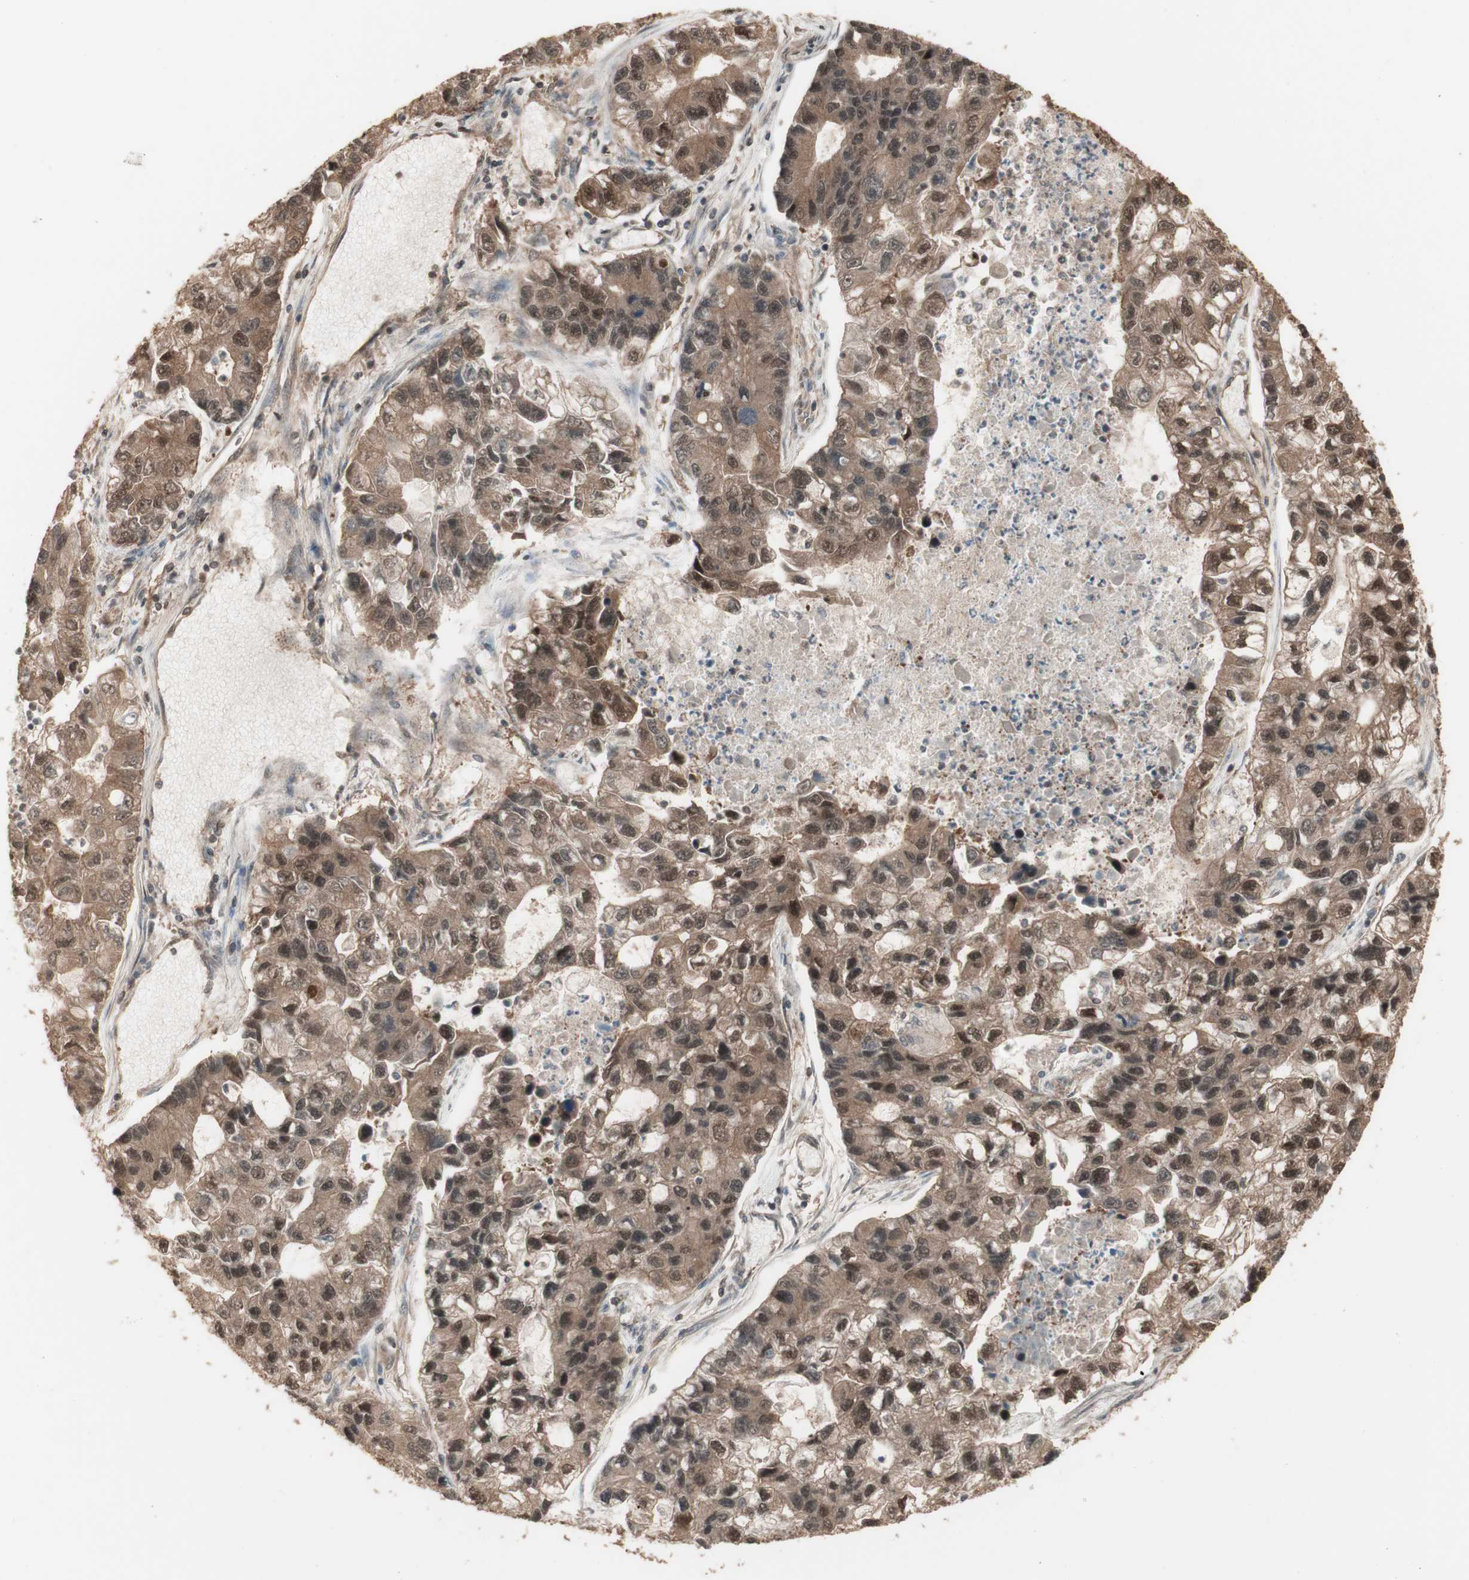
{"staining": {"intensity": "moderate", "quantity": ">75%", "location": "cytoplasmic/membranous,nuclear"}, "tissue": "lung cancer", "cell_type": "Tumor cells", "image_type": "cancer", "snomed": [{"axis": "morphology", "description": "Adenocarcinoma, NOS"}, {"axis": "topography", "description": "Lung"}], "caption": "Adenocarcinoma (lung) tissue displays moderate cytoplasmic/membranous and nuclear expression in approximately >75% of tumor cells", "gene": "YWHAB", "patient": {"sex": "female", "age": 51}}